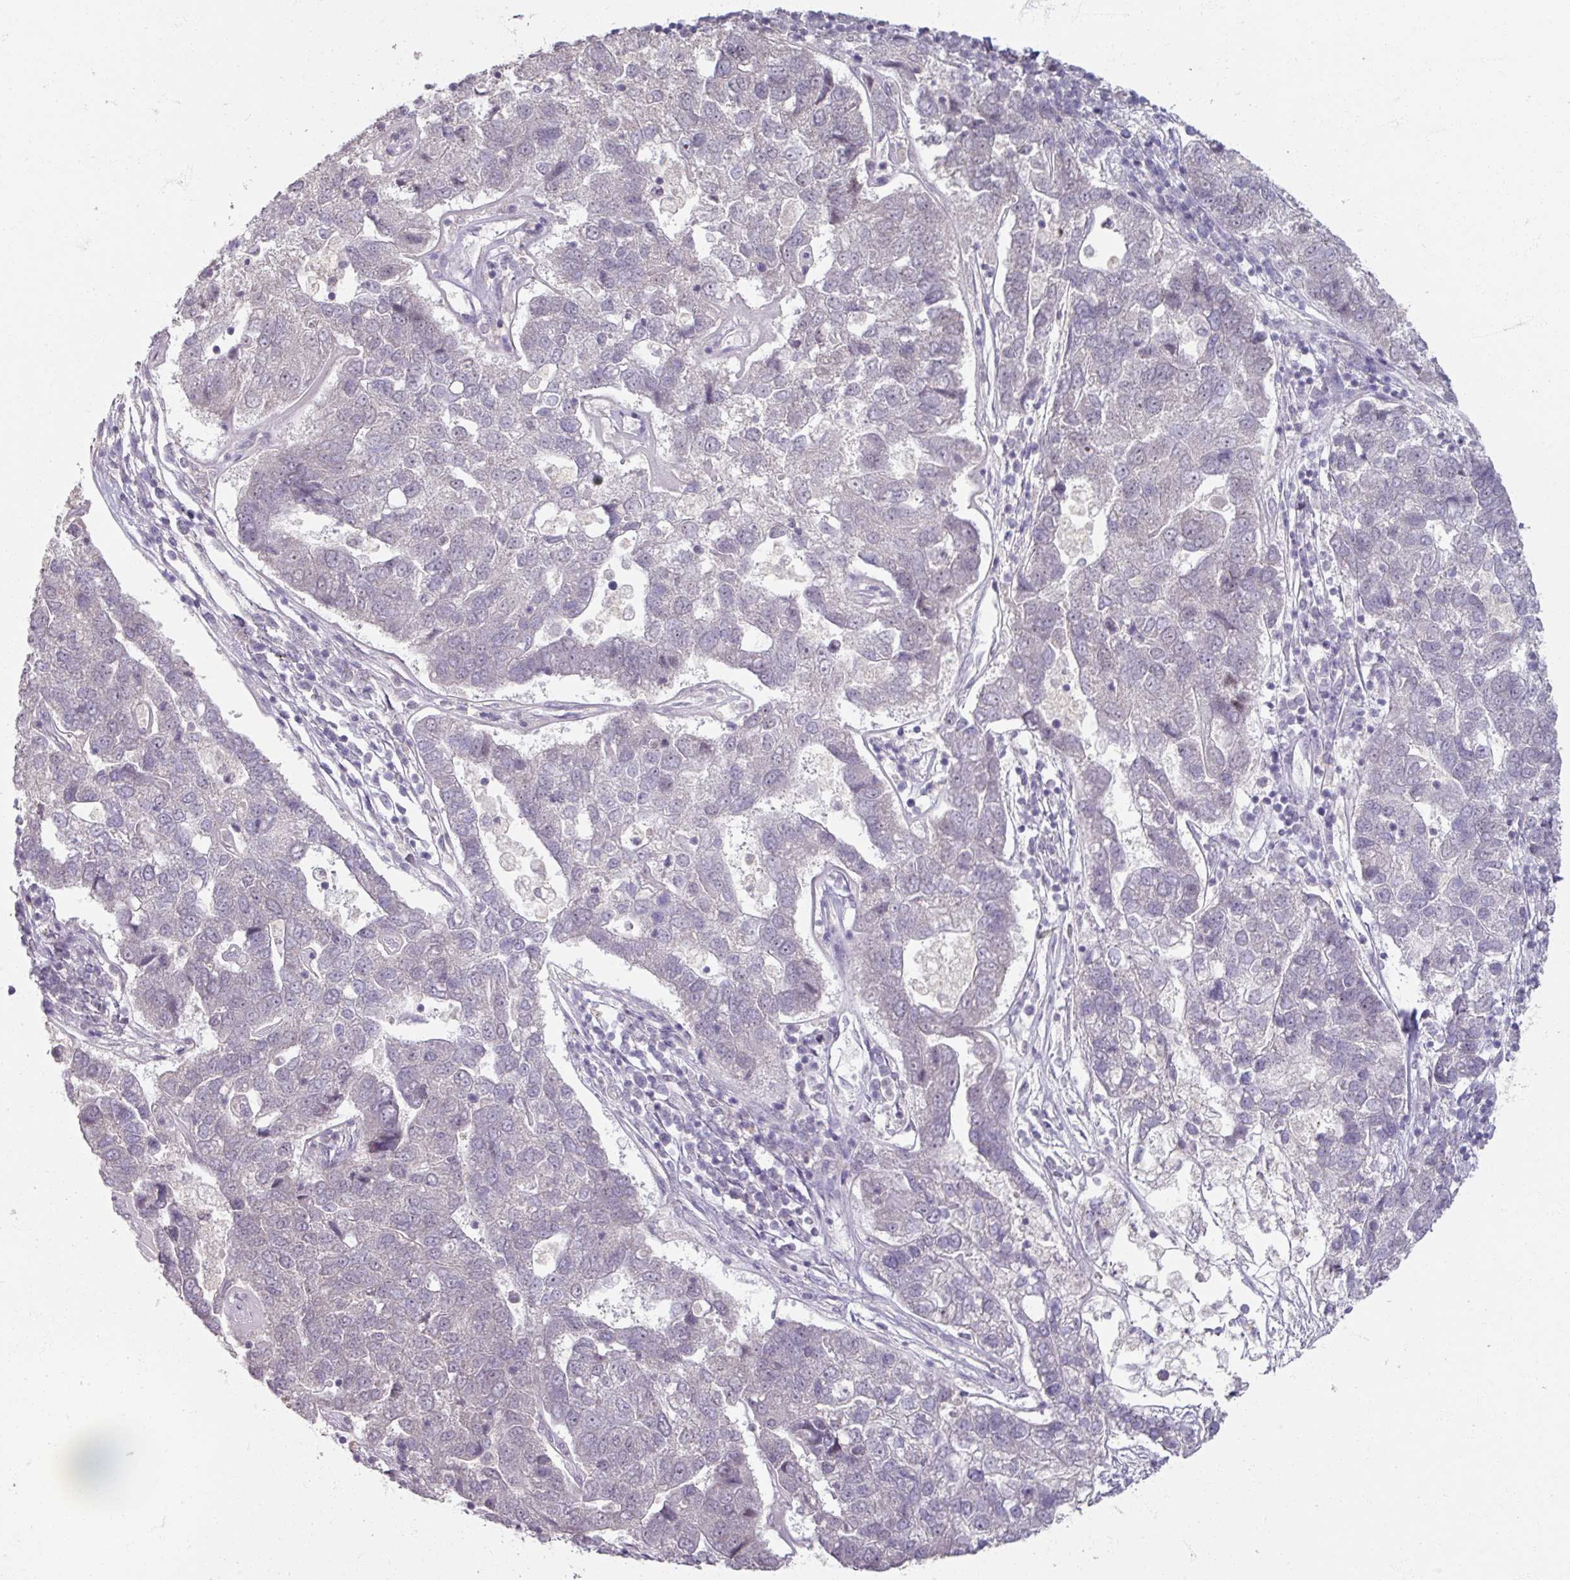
{"staining": {"intensity": "negative", "quantity": "none", "location": "none"}, "tissue": "pancreatic cancer", "cell_type": "Tumor cells", "image_type": "cancer", "snomed": [{"axis": "morphology", "description": "Adenocarcinoma, NOS"}, {"axis": "topography", "description": "Pancreas"}], "caption": "Tumor cells are negative for brown protein staining in pancreatic cancer (adenocarcinoma).", "gene": "SOX11", "patient": {"sex": "female", "age": 61}}